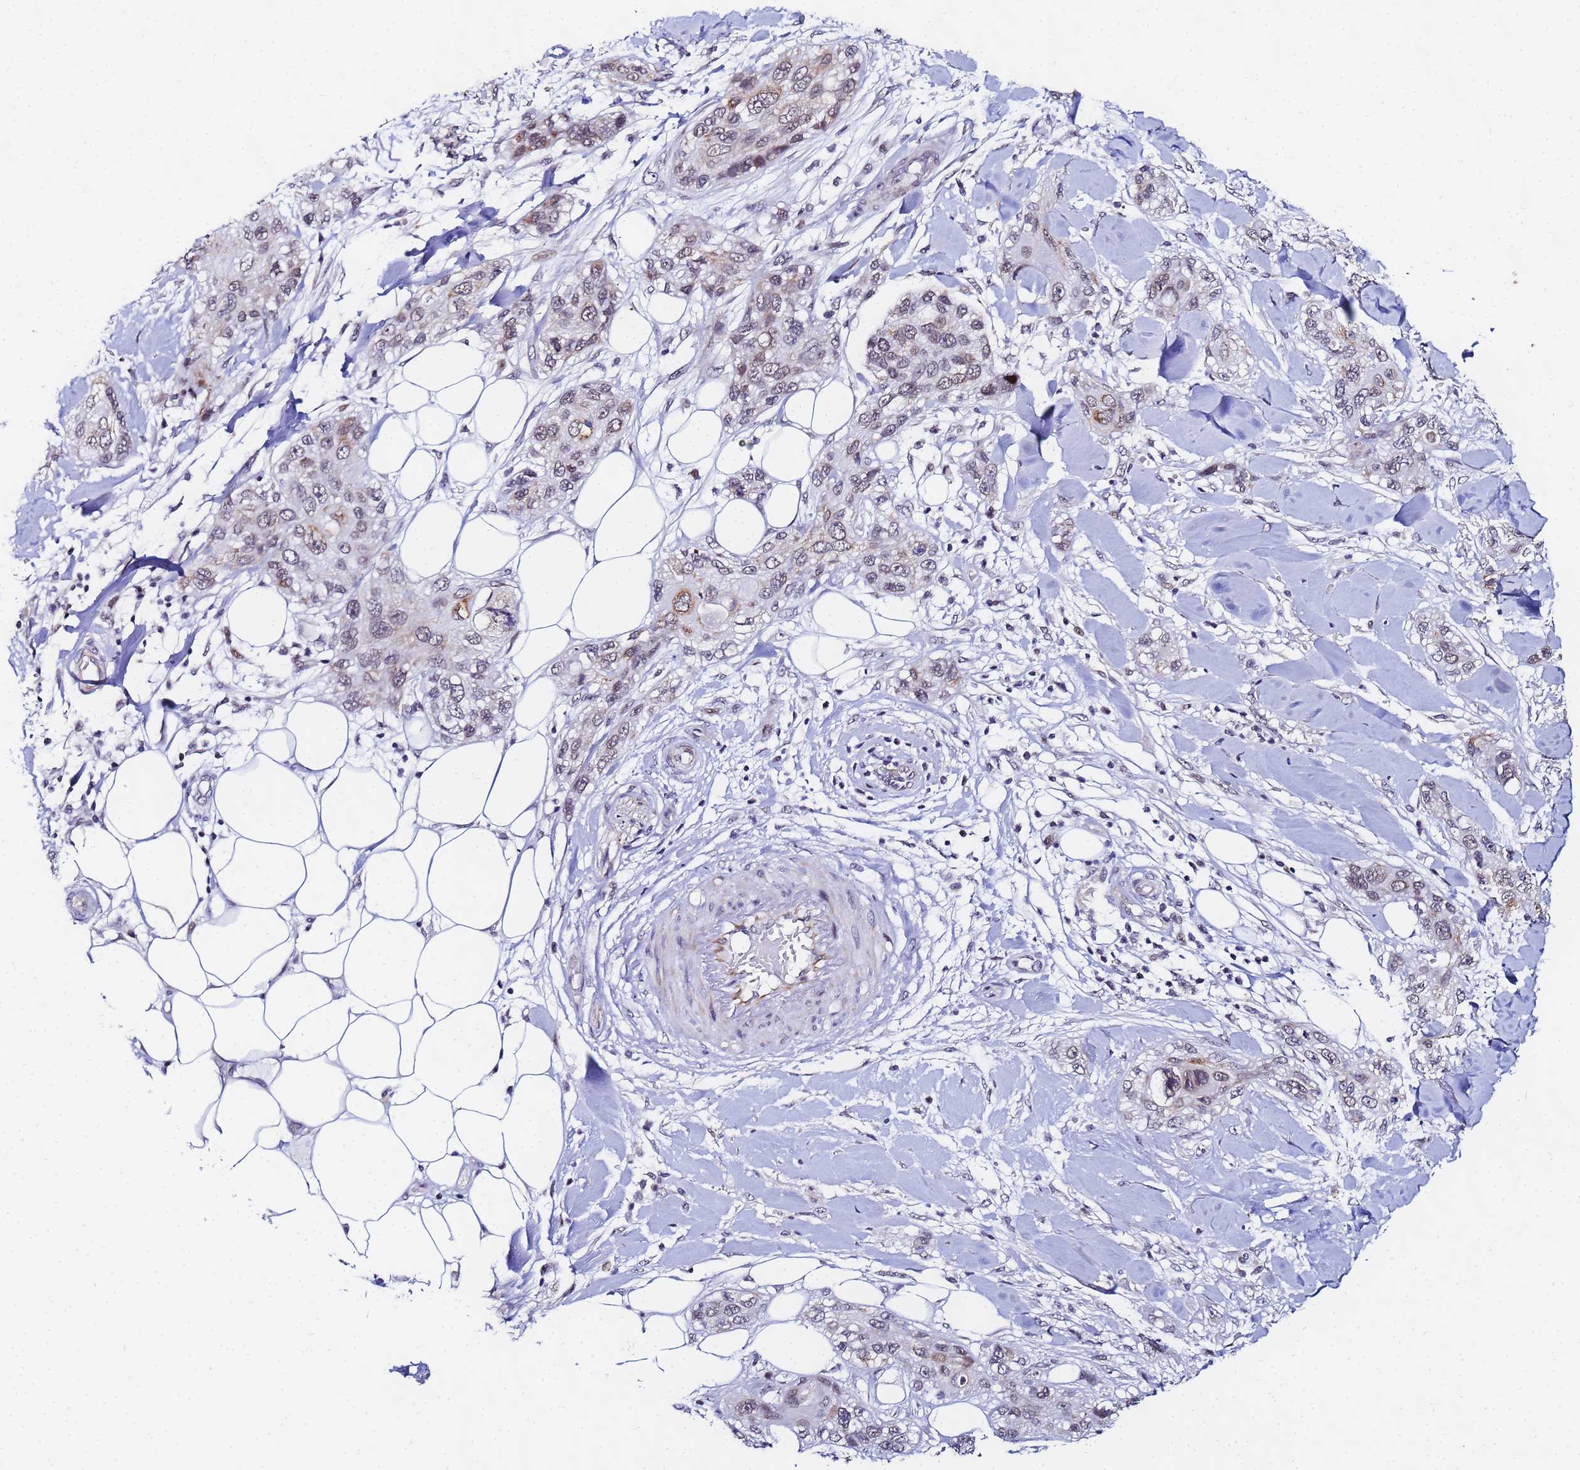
{"staining": {"intensity": "weak", "quantity": "<25%", "location": "cytoplasmic/membranous,nuclear"}, "tissue": "skin cancer", "cell_type": "Tumor cells", "image_type": "cancer", "snomed": [{"axis": "morphology", "description": "Normal tissue, NOS"}, {"axis": "morphology", "description": "Squamous cell carcinoma, NOS"}, {"axis": "topography", "description": "Skin"}], "caption": "Immunohistochemistry (IHC) image of neoplastic tissue: skin squamous cell carcinoma stained with DAB shows no significant protein positivity in tumor cells.", "gene": "CKMT1A", "patient": {"sex": "male", "age": 72}}